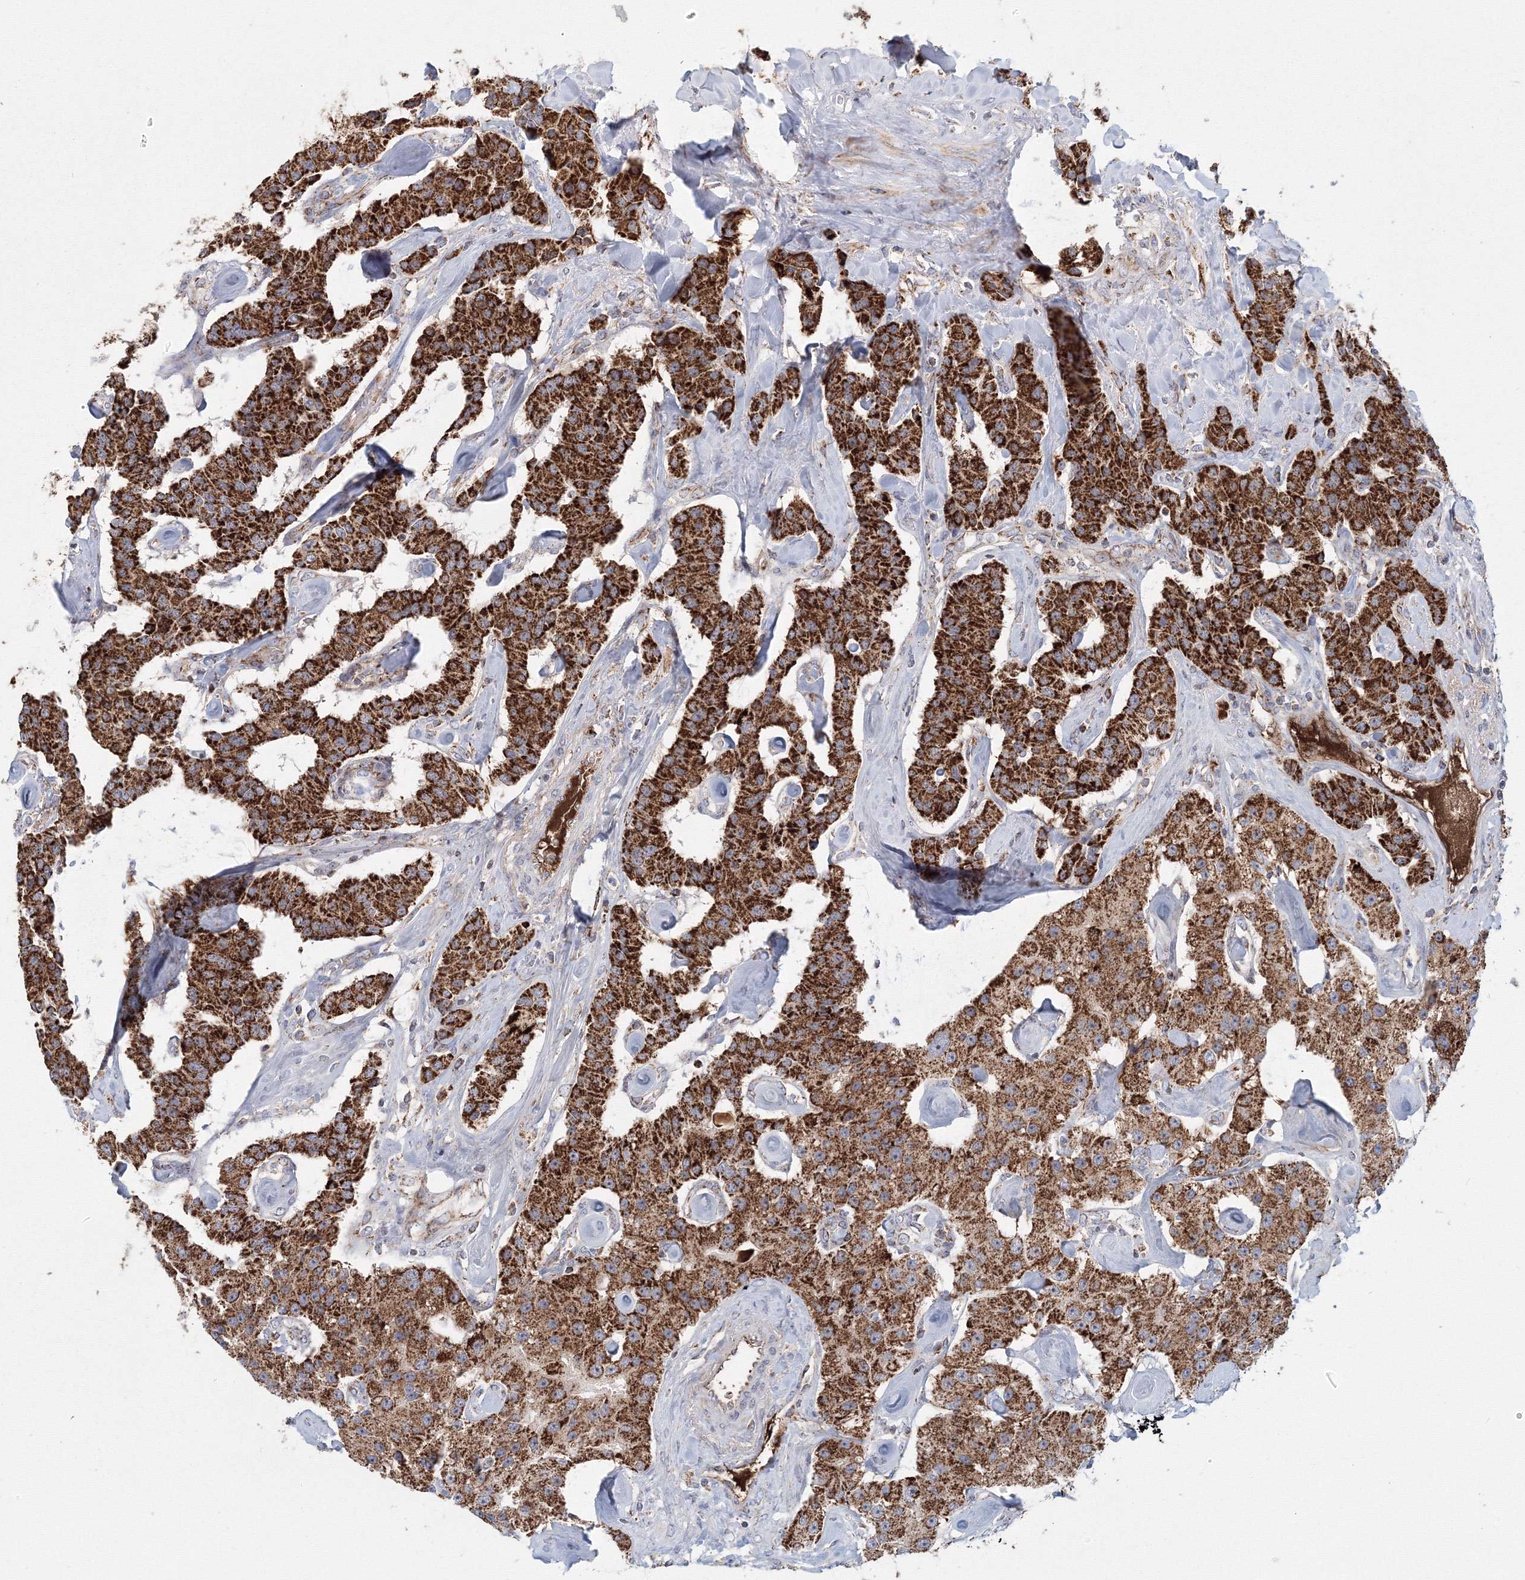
{"staining": {"intensity": "strong", "quantity": ">75%", "location": "cytoplasmic/membranous"}, "tissue": "carcinoid", "cell_type": "Tumor cells", "image_type": "cancer", "snomed": [{"axis": "morphology", "description": "Carcinoid, malignant, NOS"}, {"axis": "topography", "description": "Pancreas"}], "caption": "Protein analysis of carcinoid tissue exhibits strong cytoplasmic/membranous positivity in about >75% of tumor cells.", "gene": "GRPEL1", "patient": {"sex": "male", "age": 41}}